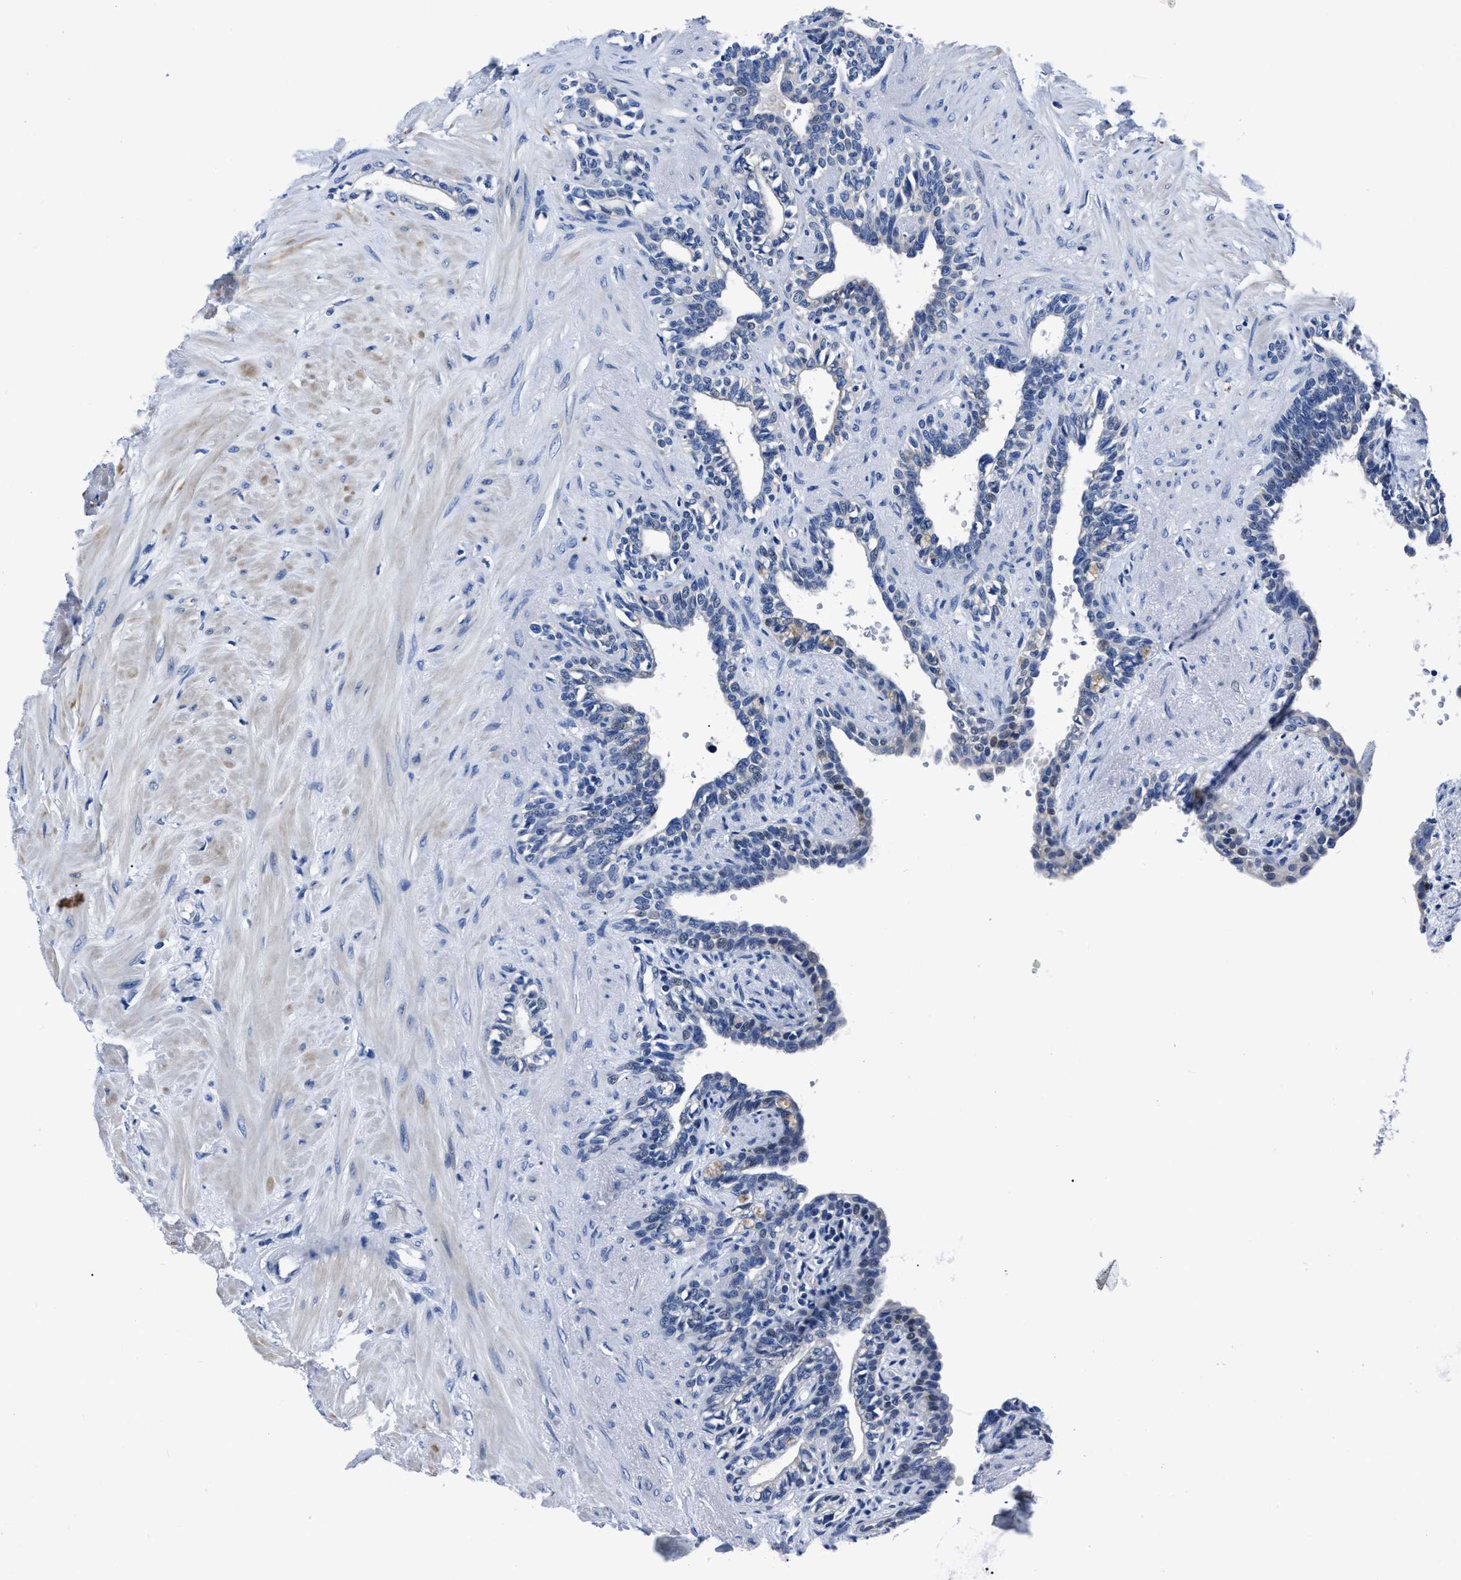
{"staining": {"intensity": "negative", "quantity": "none", "location": "none"}, "tissue": "seminal vesicle", "cell_type": "Glandular cells", "image_type": "normal", "snomed": [{"axis": "morphology", "description": "Normal tissue, NOS"}, {"axis": "morphology", "description": "Adenocarcinoma, High grade"}, {"axis": "topography", "description": "Prostate"}, {"axis": "topography", "description": "Seminal veicle"}], "caption": "The histopathology image demonstrates no staining of glandular cells in unremarkable seminal vesicle. The staining is performed using DAB (3,3'-diaminobenzidine) brown chromogen with nuclei counter-stained in using hematoxylin.", "gene": "MOV10L1", "patient": {"sex": "male", "age": 55}}